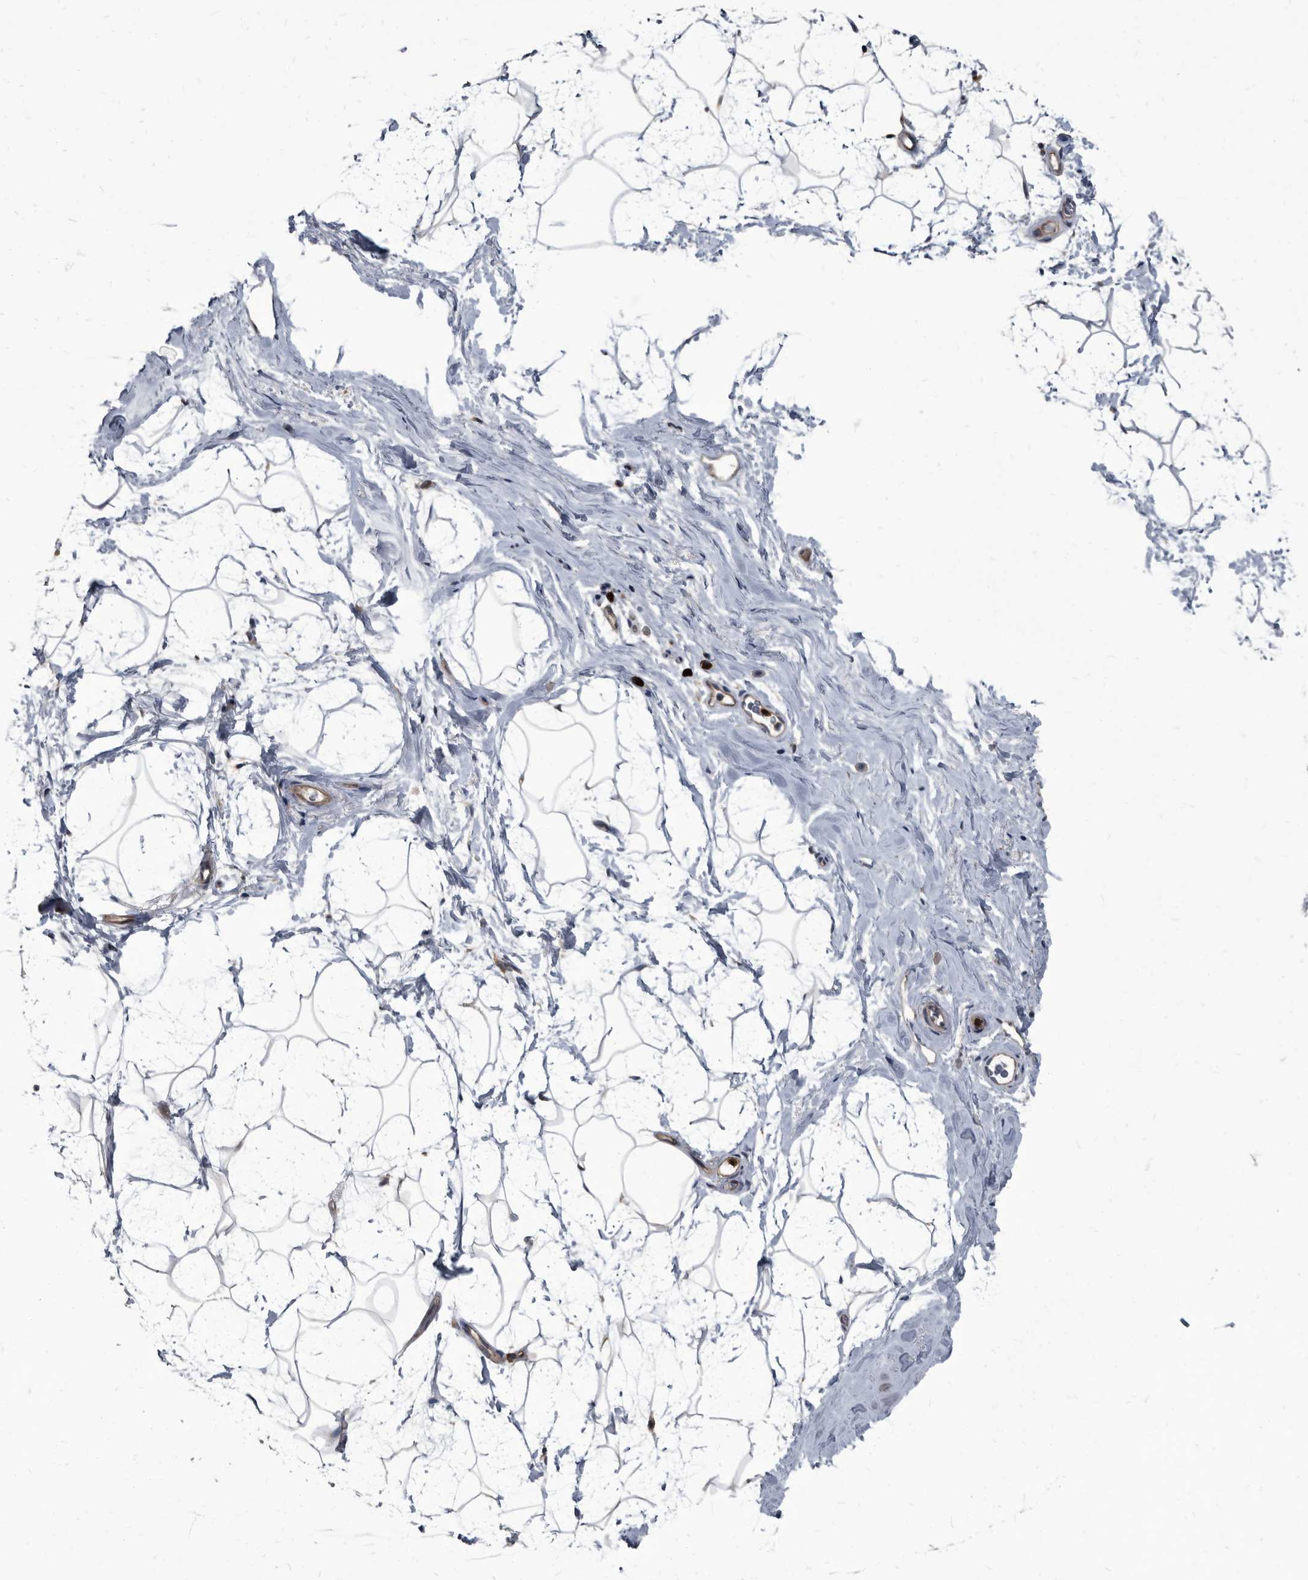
{"staining": {"intensity": "negative", "quantity": "none", "location": "none"}, "tissue": "breast", "cell_type": "Adipocytes", "image_type": "normal", "snomed": [{"axis": "morphology", "description": "Normal tissue, NOS"}, {"axis": "morphology", "description": "Lobular carcinoma"}, {"axis": "topography", "description": "Breast"}], "caption": "High magnification brightfield microscopy of unremarkable breast stained with DAB (3,3'-diaminobenzidine) (brown) and counterstained with hematoxylin (blue): adipocytes show no significant staining. (Stains: DAB immunohistochemistry (IHC) with hematoxylin counter stain, Microscopy: brightfield microscopy at high magnification).", "gene": "CDV3", "patient": {"sex": "female", "age": 62}}